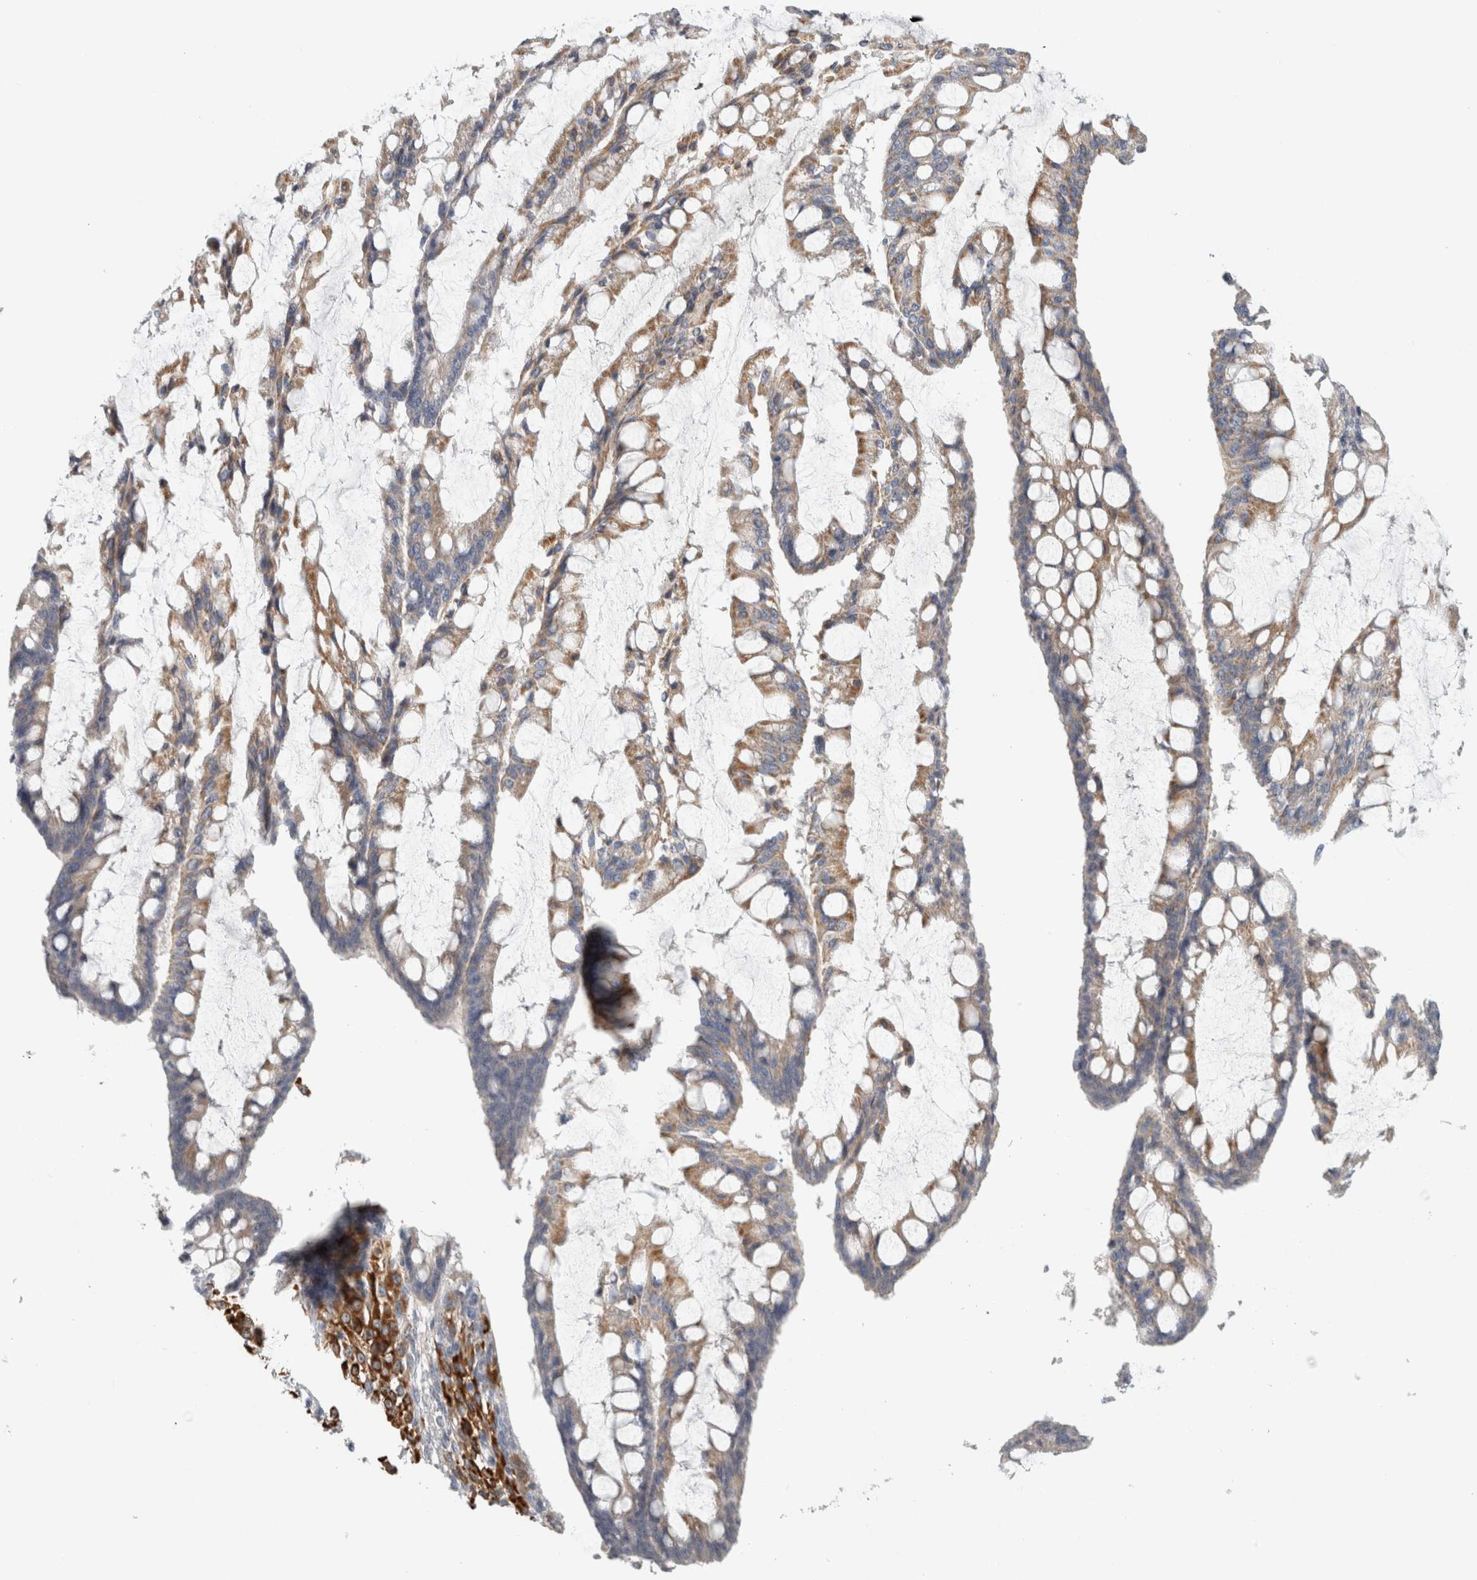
{"staining": {"intensity": "moderate", "quantity": ">75%", "location": "cytoplasmic/membranous"}, "tissue": "ovarian cancer", "cell_type": "Tumor cells", "image_type": "cancer", "snomed": [{"axis": "morphology", "description": "Cystadenocarcinoma, mucinous, NOS"}, {"axis": "topography", "description": "Ovary"}], "caption": "Brown immunohistochemical staining in human mucinous cystadenocarcinoma (ovarian) reveals moderate cytoplasmic/membranous staining in approximately >75% of tumor cells.", "gene": "RAB18", "patient": {"sex": "female", "age": 73}}